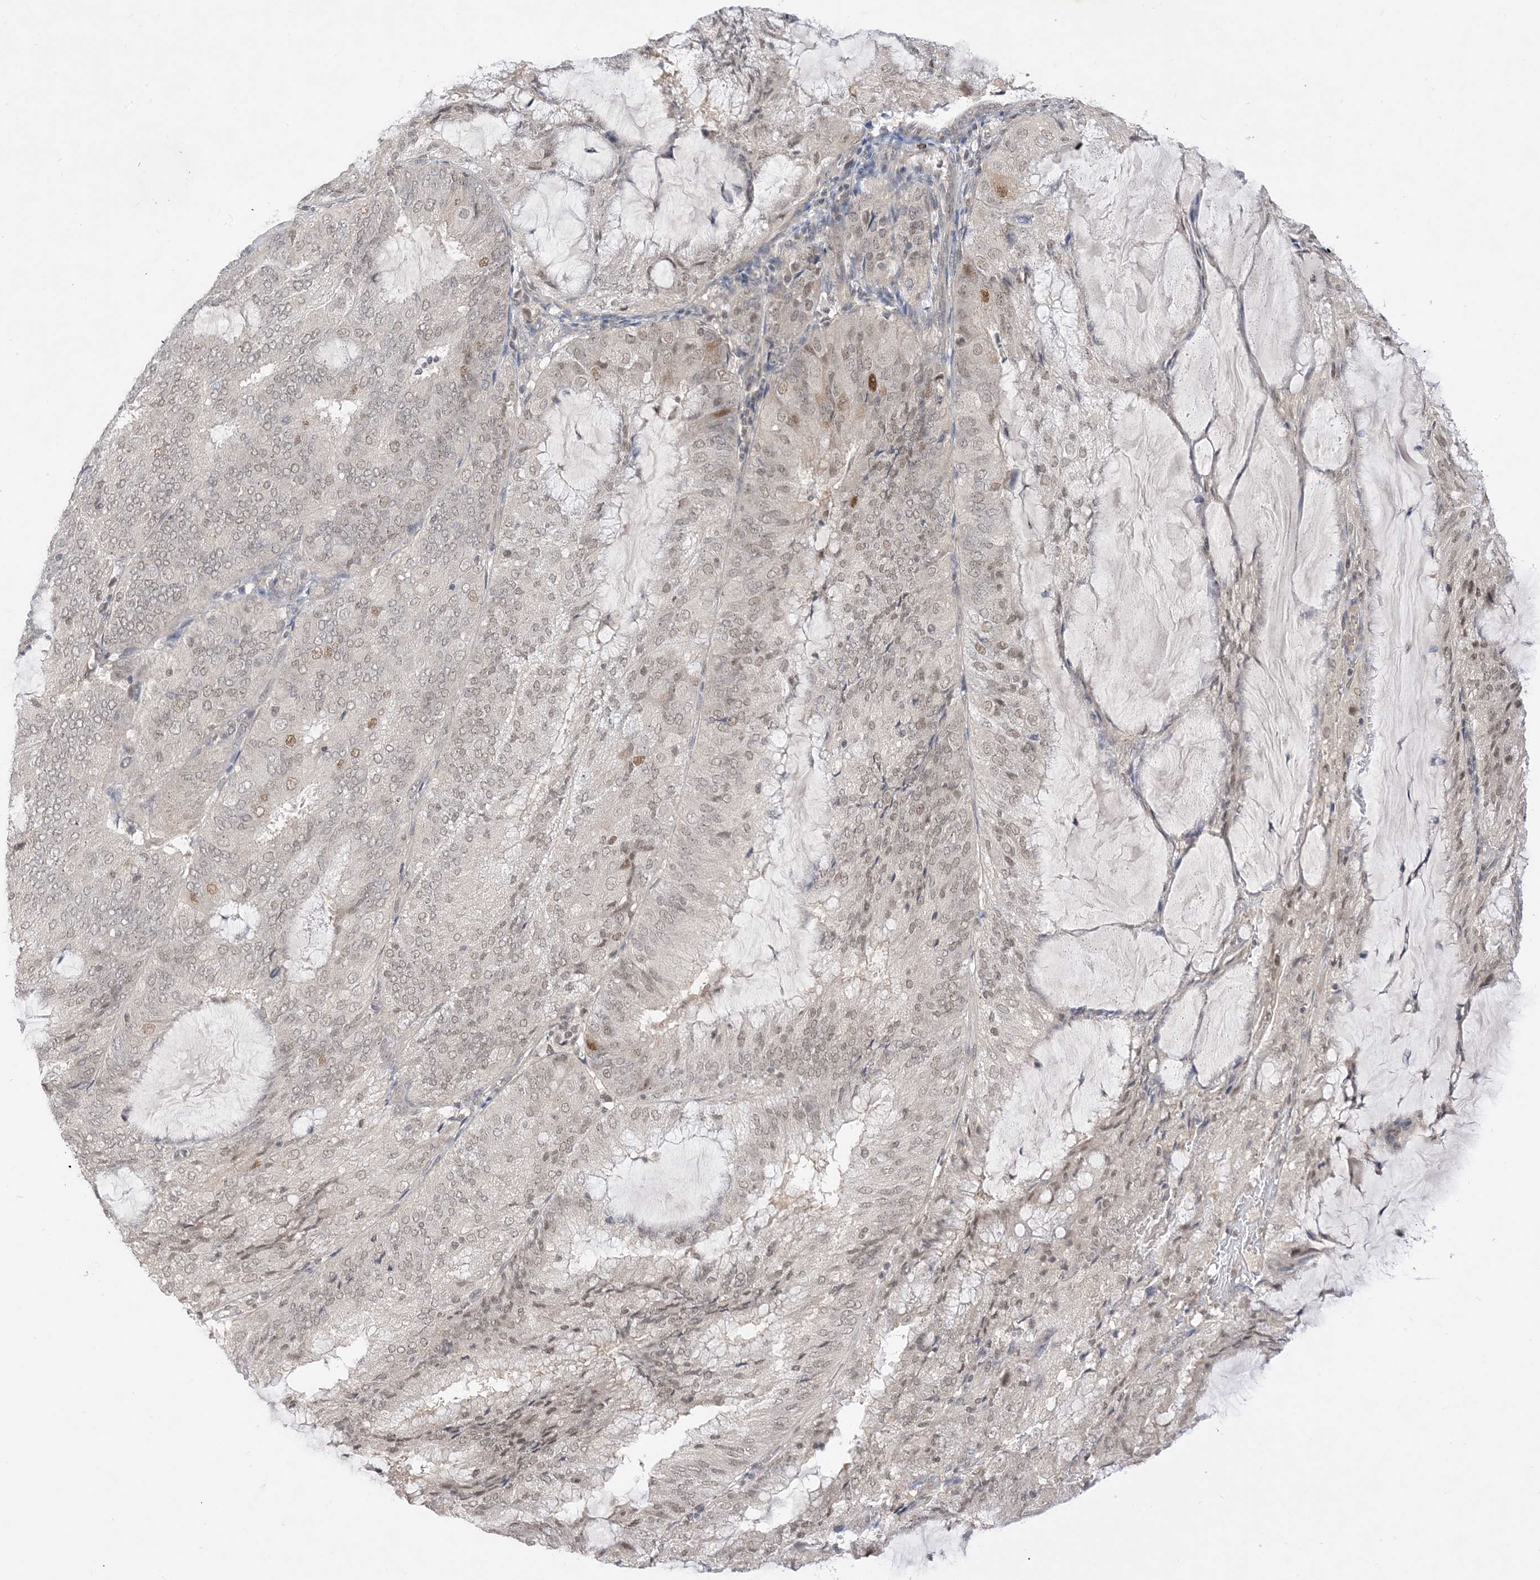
{"staining": {"intensity": "weak", "quantity": "25%-75%", "location": "nuclear"}, "tissue": "endometrial cancer", "cell_type": "Tumor cells", "image_type": "cancer", "snomed": [{"axis": "morphology", "description": "Adenocarcinoma, NOS"}, {"axis": "topography", "description": "Endometrium"}], "caption": "Brown immunohistochemical staining in human adenocarcinoma (endometrial) shows weak nuclear staining in approximately 25%-75% of tumor cells. (DAB IHC with brightfield microscopy, high magnification).", "gene": "RANBP9", "patient": {"sex": "female", "age": 81}}